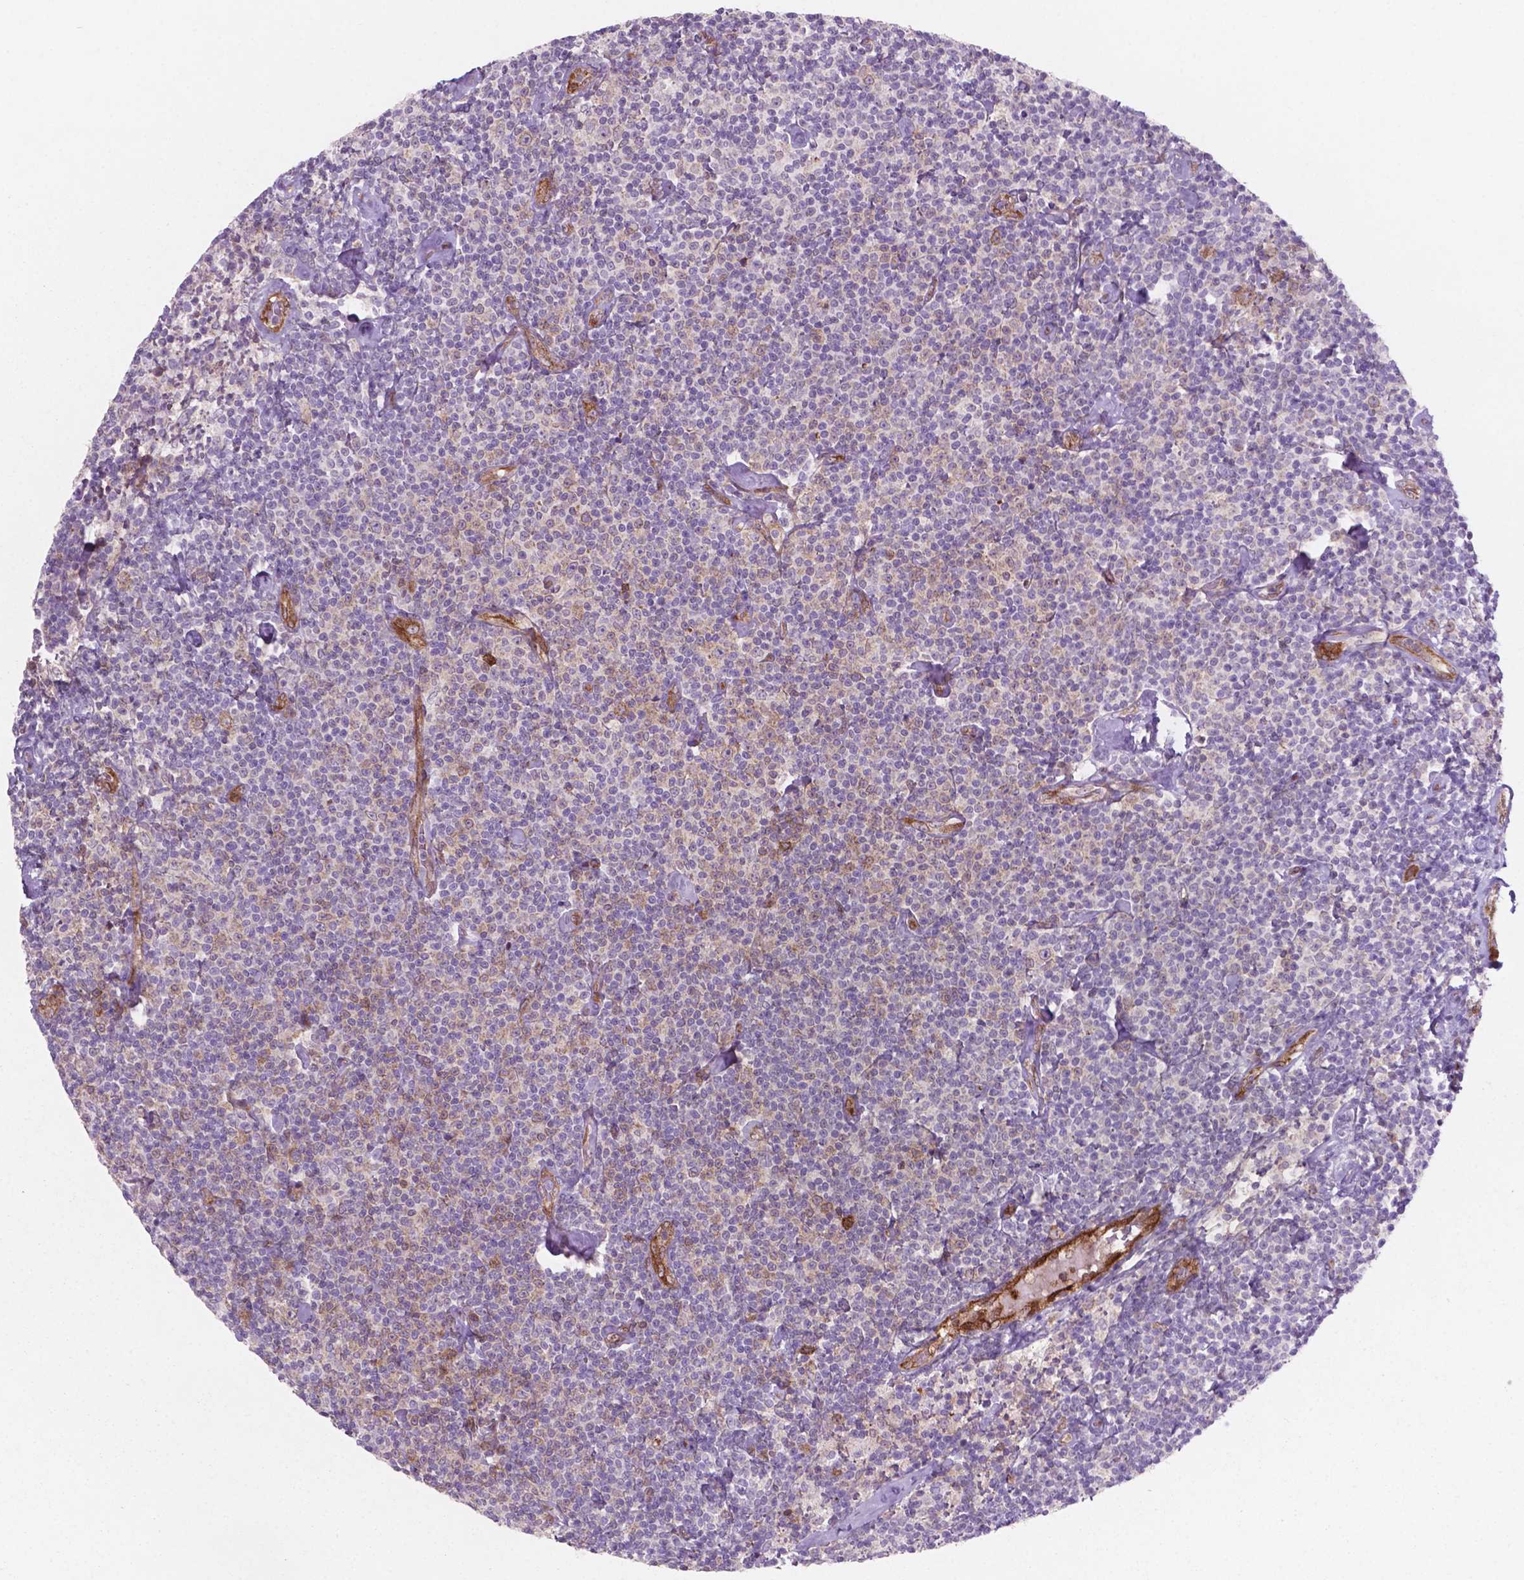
{"staining": {"intensity": "negative", "quantity": "none", "location": "none"}, "tissue": "lymphoma", "cell_type": "Tumor cells", "image_type": "cancer", "snomed": [{"axis": "morphology", "description": "Malignant lymphoma, non-Hodgkin's type, Low grade"}, {"axis": "topography", "description": "Lymph node"}], "caption": "This image is of lymphoma stained with IHC to label a protein in brown with the nuclei are counter-stained blue. There is no staining in tumor cells. The staining was performed using DAB to visualize the protein expression in brown, while the nuclei were stained in blue with hematoxylin (Magnification: 20x).", "gene": "LDHA", "patient": {"sex": "male", "age": 81}}